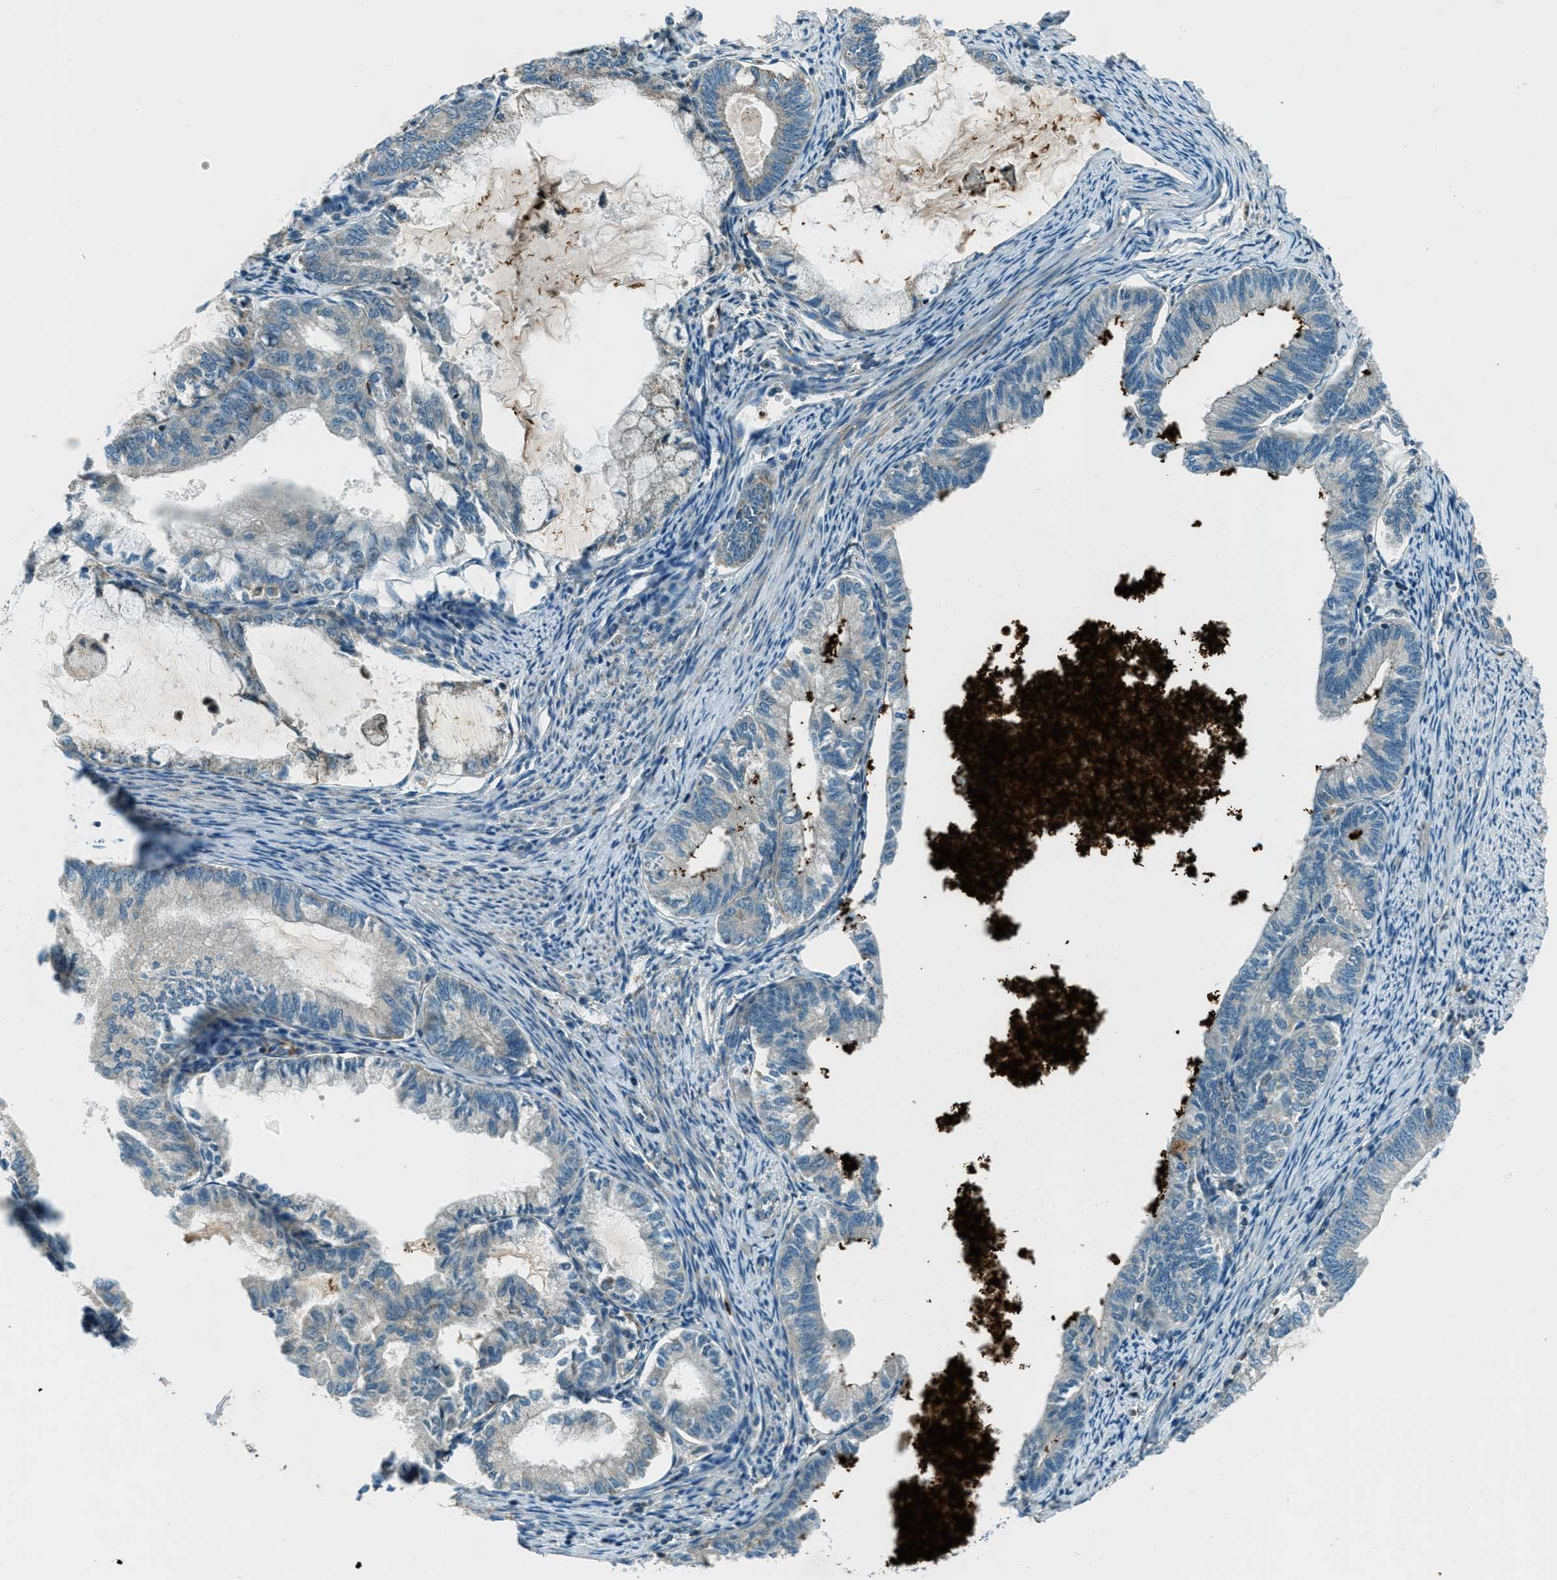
{"staining": {"intensity": "weak", "quantity": "<25%", "location": "cytoplasmic/membranous"}, "tissue": "endometrial cancer", "cell_type": "Tumor cells", "image_type": "cancer", "snomed": [{"axis": "morphology", "description": "Adenocarcinoma, NOS"}, {"axis": "topography", "description": "Endometrium"}], "caption": "Tumor cells show no significant protein staining in endometrial cancer (adenocarcinoma).", "gene": "FAR1", "patient": {"sex": "female", "age": 86}}